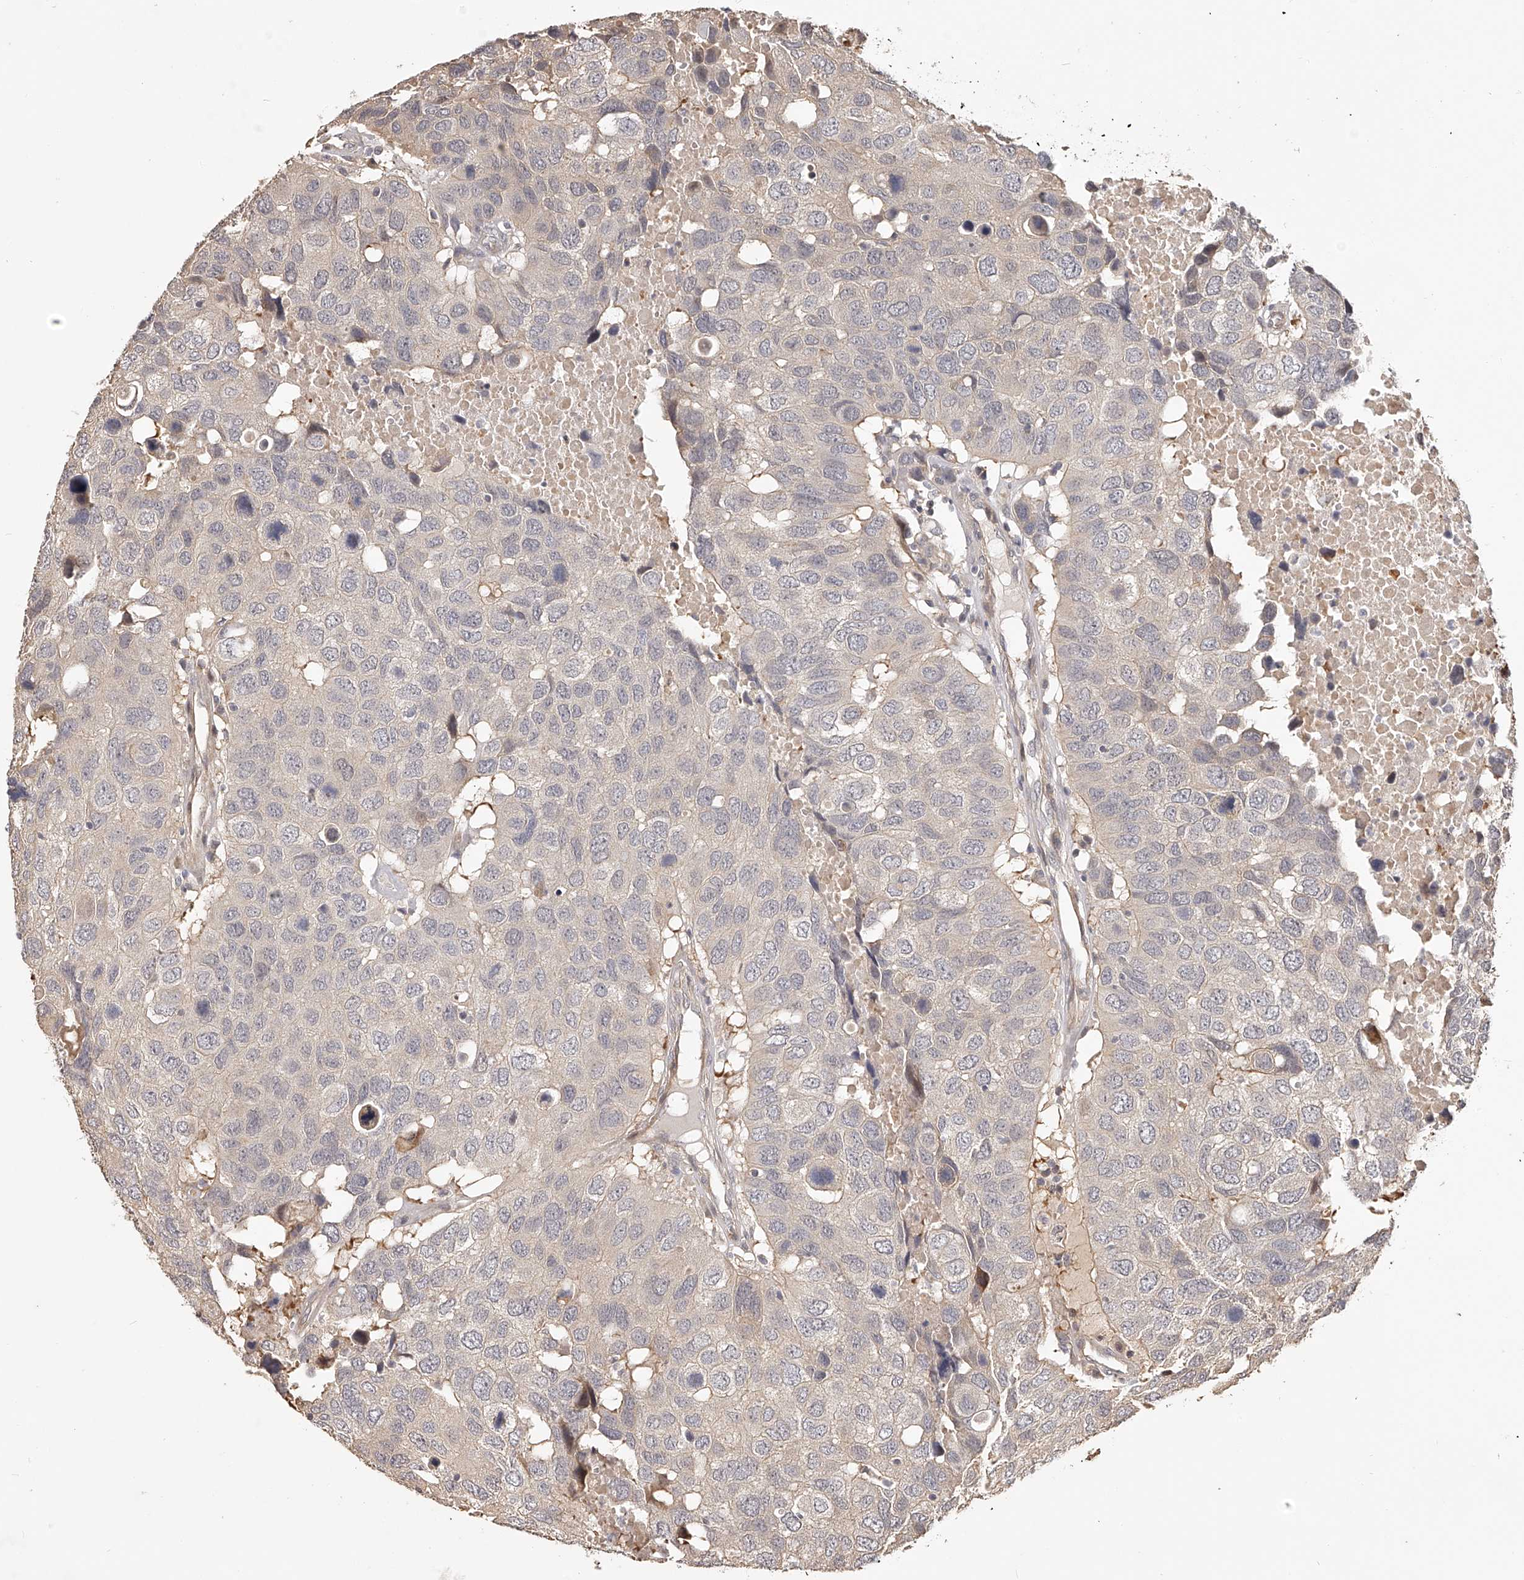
{"staining": {"intensity": "negative", "quantity": "none", "location": "none"}, "tissue": "head and neck cancer", "cell_type": "Tumor cells", "image_type": "cancer", "snomed": [{"axis": "morphology", "description": "Squamous cell carcinoma, NOS"}, {"axis": "topography", "description": "Head-Neck"}], "caption": "IHC of human head and neck cancer (squamous cell carcinoma) reveals no positivity in tumor cells.", "gene": "ZNF582", "patient": {"sex": "male", "age": 66}}